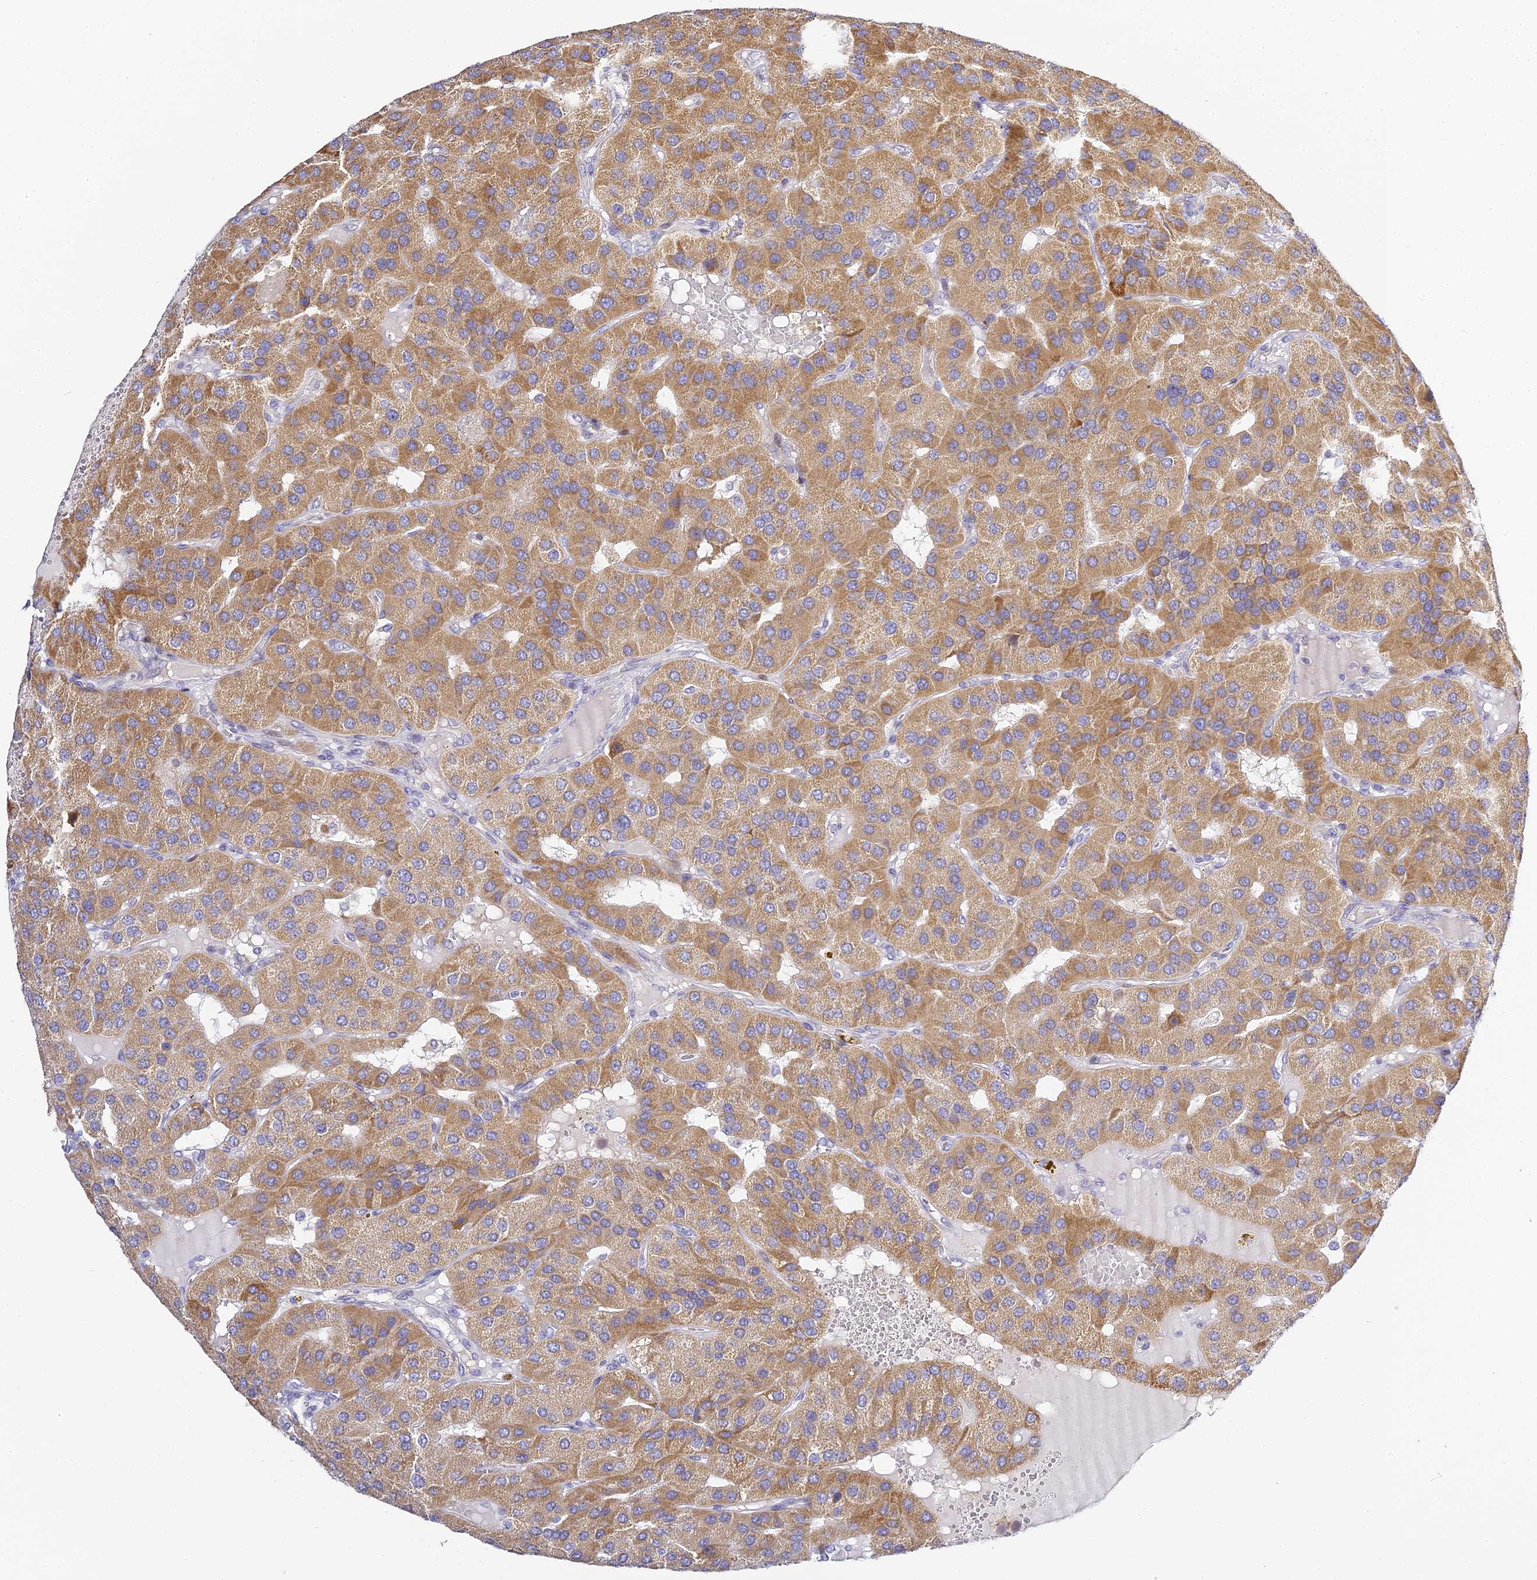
{"staining": {"intensity": "moderate", "quantity": ">75%", "location": "cytoplasmic/membranous"}, "tissue": "parathyroid gland", "cell_type": "Glandular cells", "image_type": "normal", "snomed": [{"axis": "morphology", "description": "Normal tissue, NOS"}, {"axis": "morphology", "description": "Adenoma, NOS"}, {"axis": "topography", "description": "Parathyroid gland"}], "caption": "Moderate cytoplasmic/membranous expression is identified in about >75% of glandular cells in benign parathyroid gland.", "gene": "SERP1", "patient": {"sex": "female", "age": 86}}